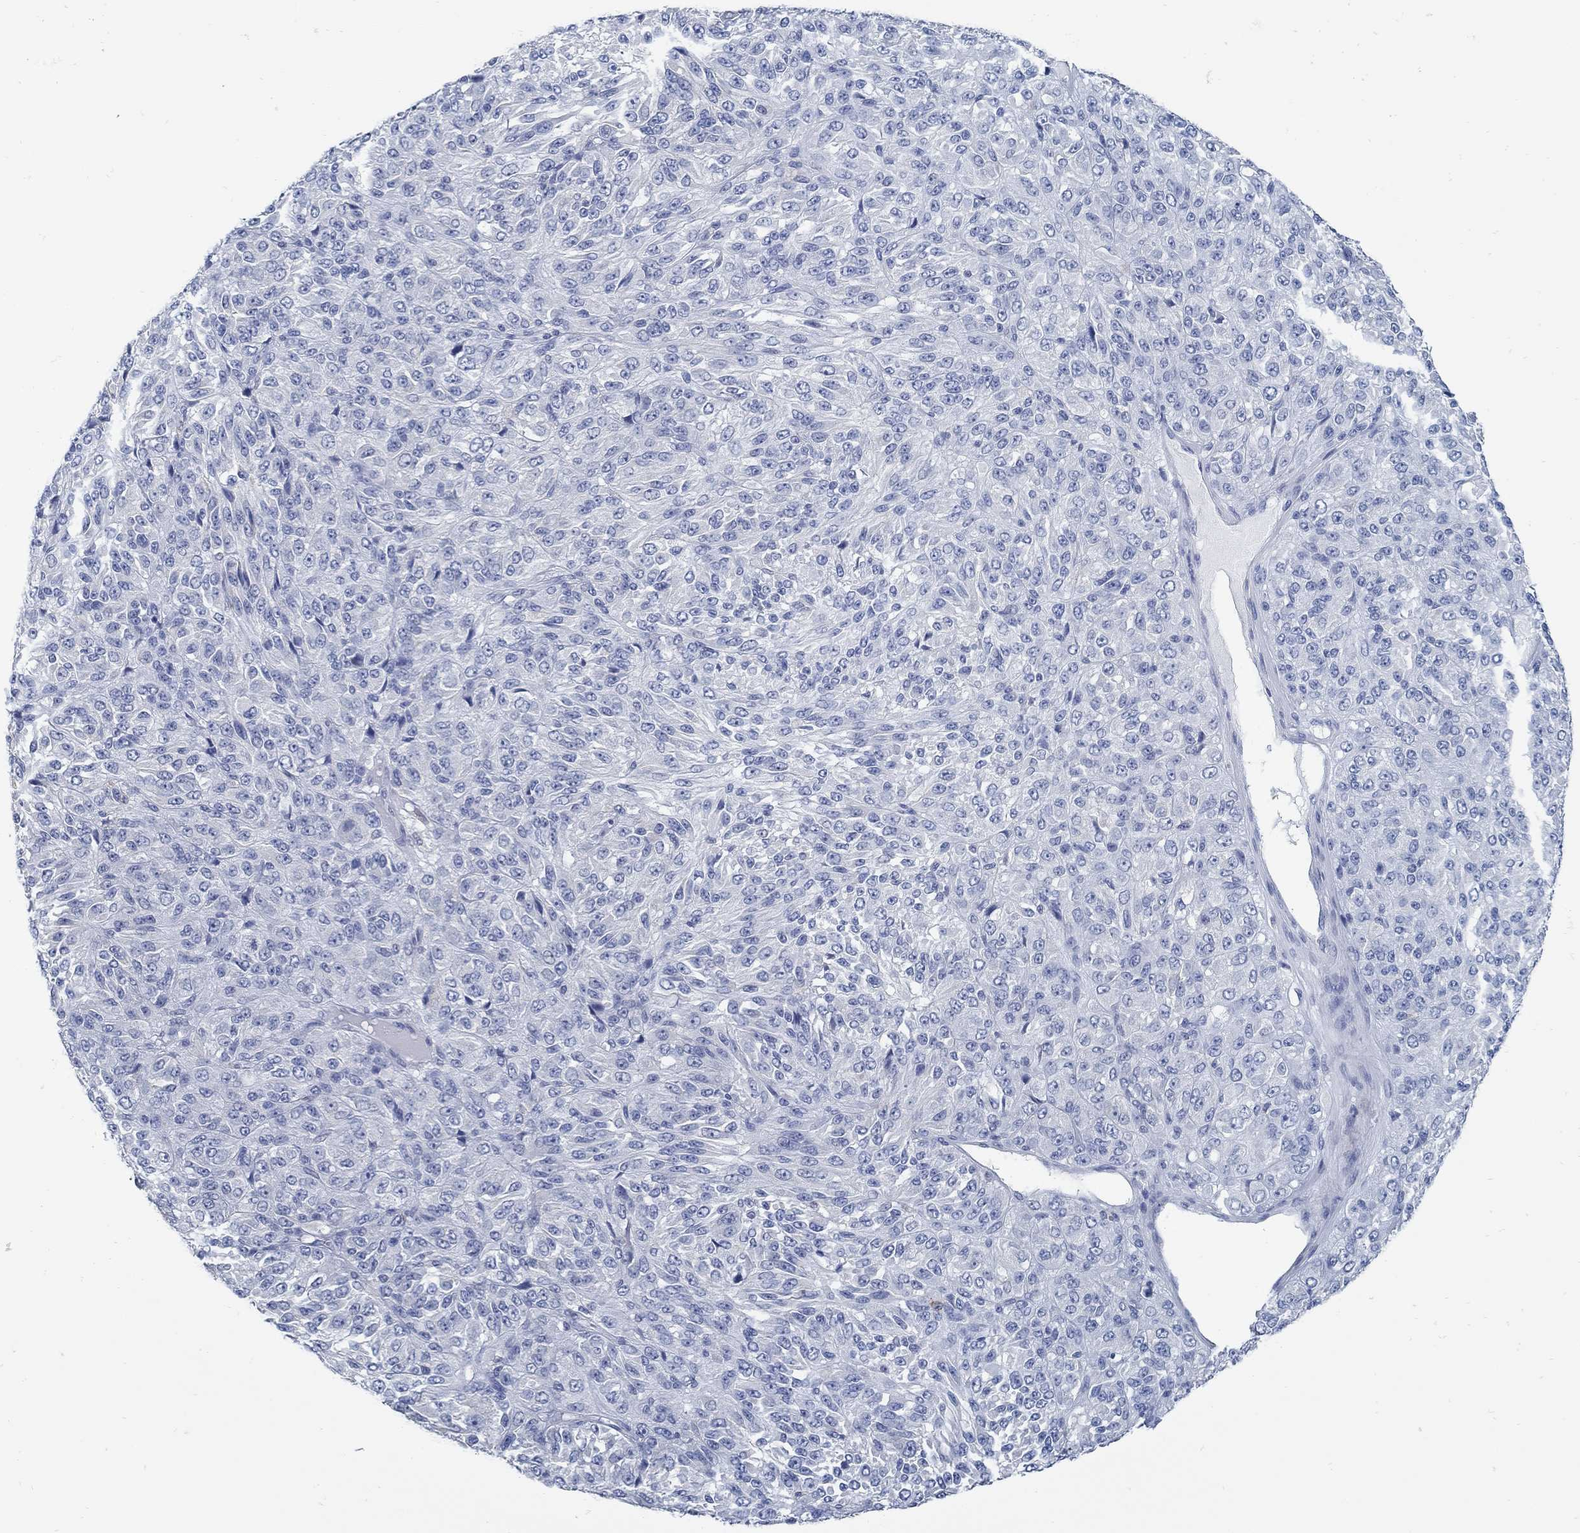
{"staining": {"intensity": "negative", "quantity": "none", "location": "none"}, "tissue": "melanoma", "cell_type": "Tumor cells", "image_type": "cancer", "snomed": [{"axis": "morphology", "description": "Malignant melanoma, Metastatic site"}, {"axis": "topography", "description": "Brain"}], "caption": "Tumor cells are negative for brown protein staining in malignant melanoma (metastatic site).", "gene": "ZFAND4", "patient": {"sex": "female", "age": 56}}